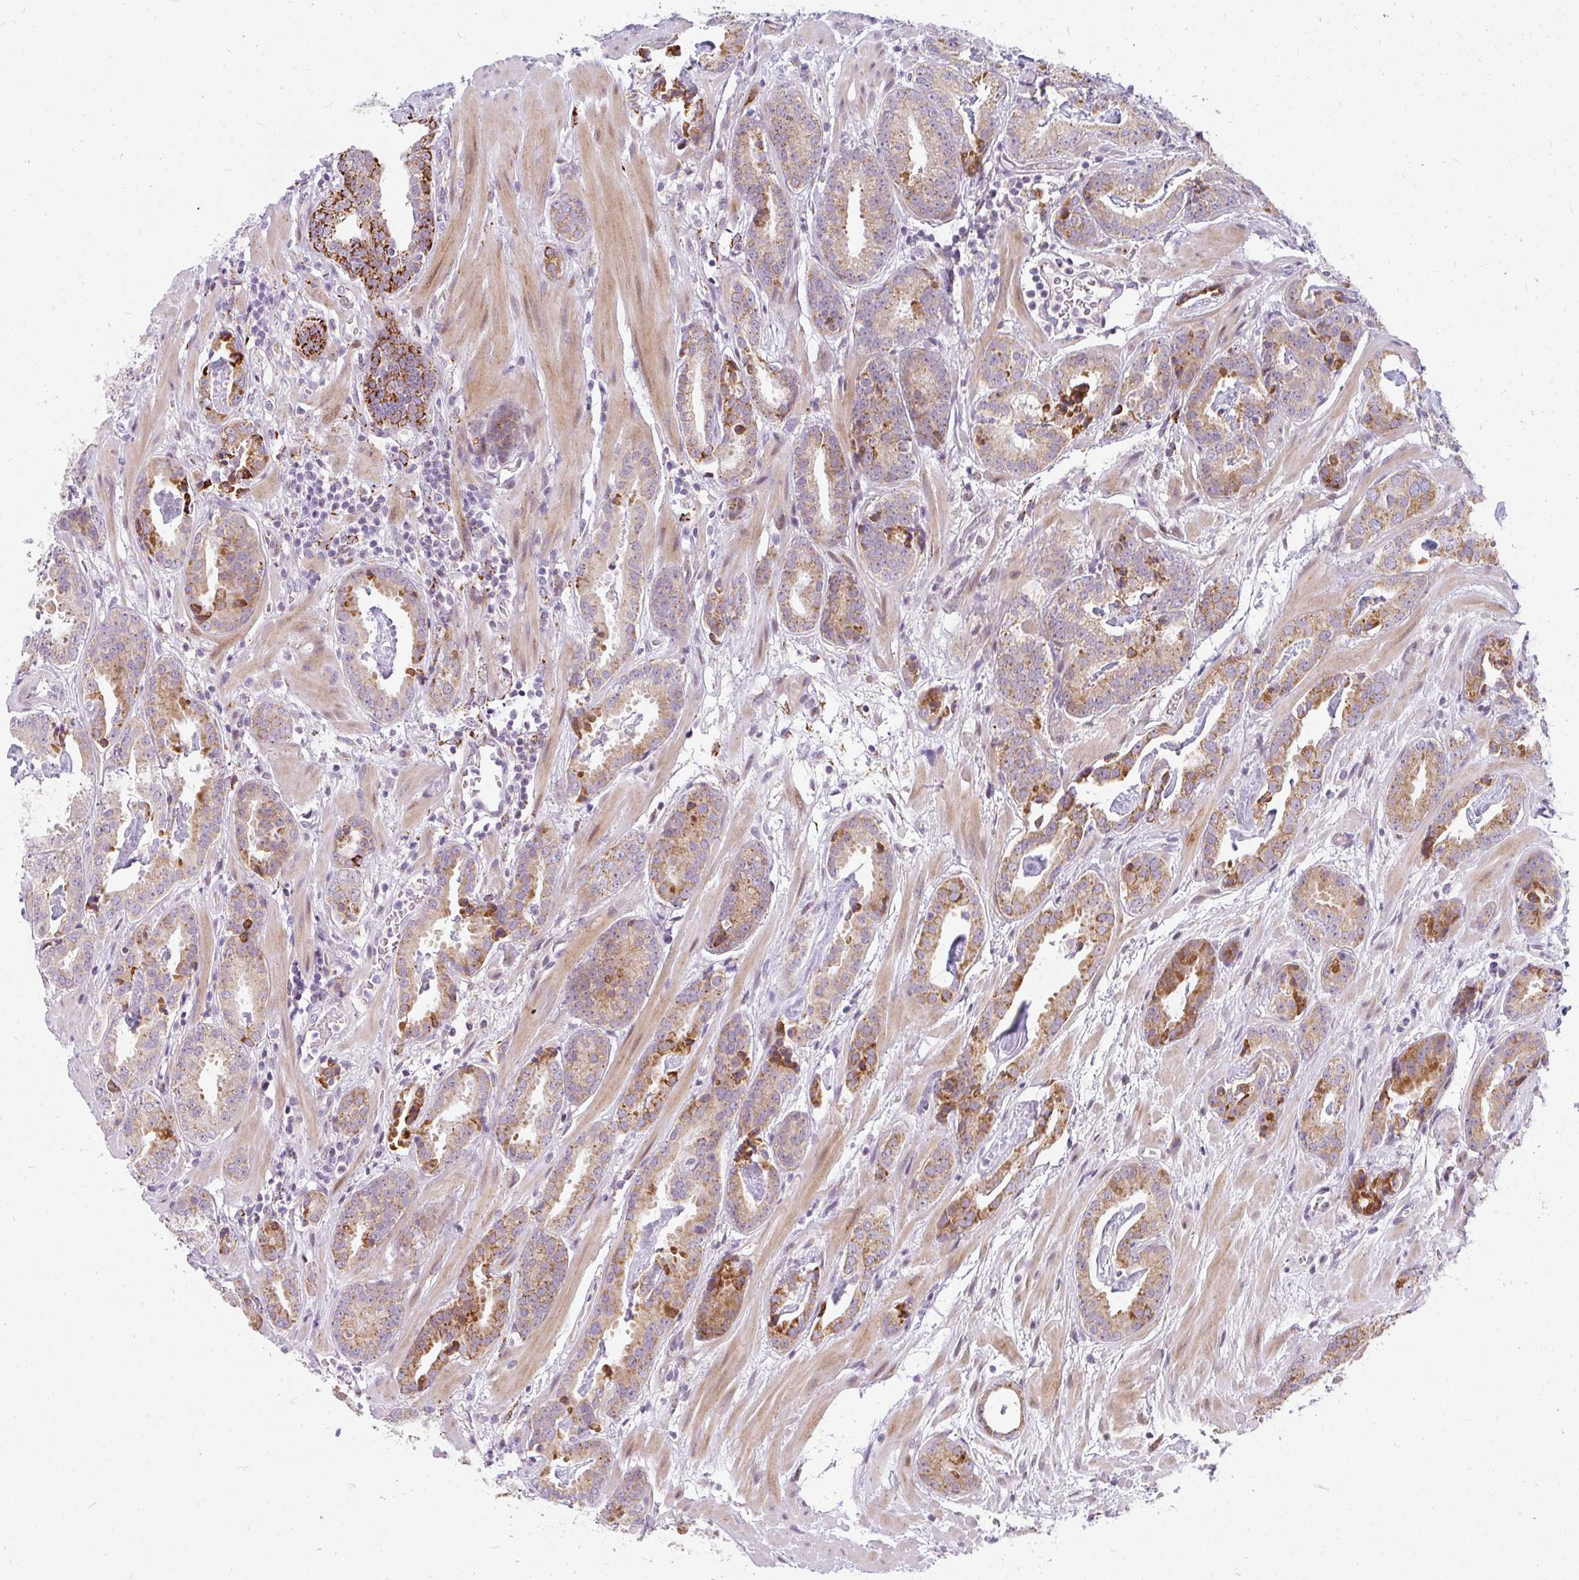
{"staining": {"intensity": "moderate", "quantity": "25%-75%", "location": "cytoplasmic/membranous"}, "tissue": "prostate cancer", "cell_type": "Tumor cells", "image_type": "cancer", "snomed": [{"axis": "morphology", "description": "Adenocarcinoma, Low grade"}, {"axis": "topography", "description": "Prostate"}], "caption": "The image displays staining of prostate low-grade adenocarcinoma, revealing moderate cytoplasmic/membranous protein expression (brown color) within tumor cells.", "gene": "PLA2G5", "patient": {"sex": "male", "age": 62}}